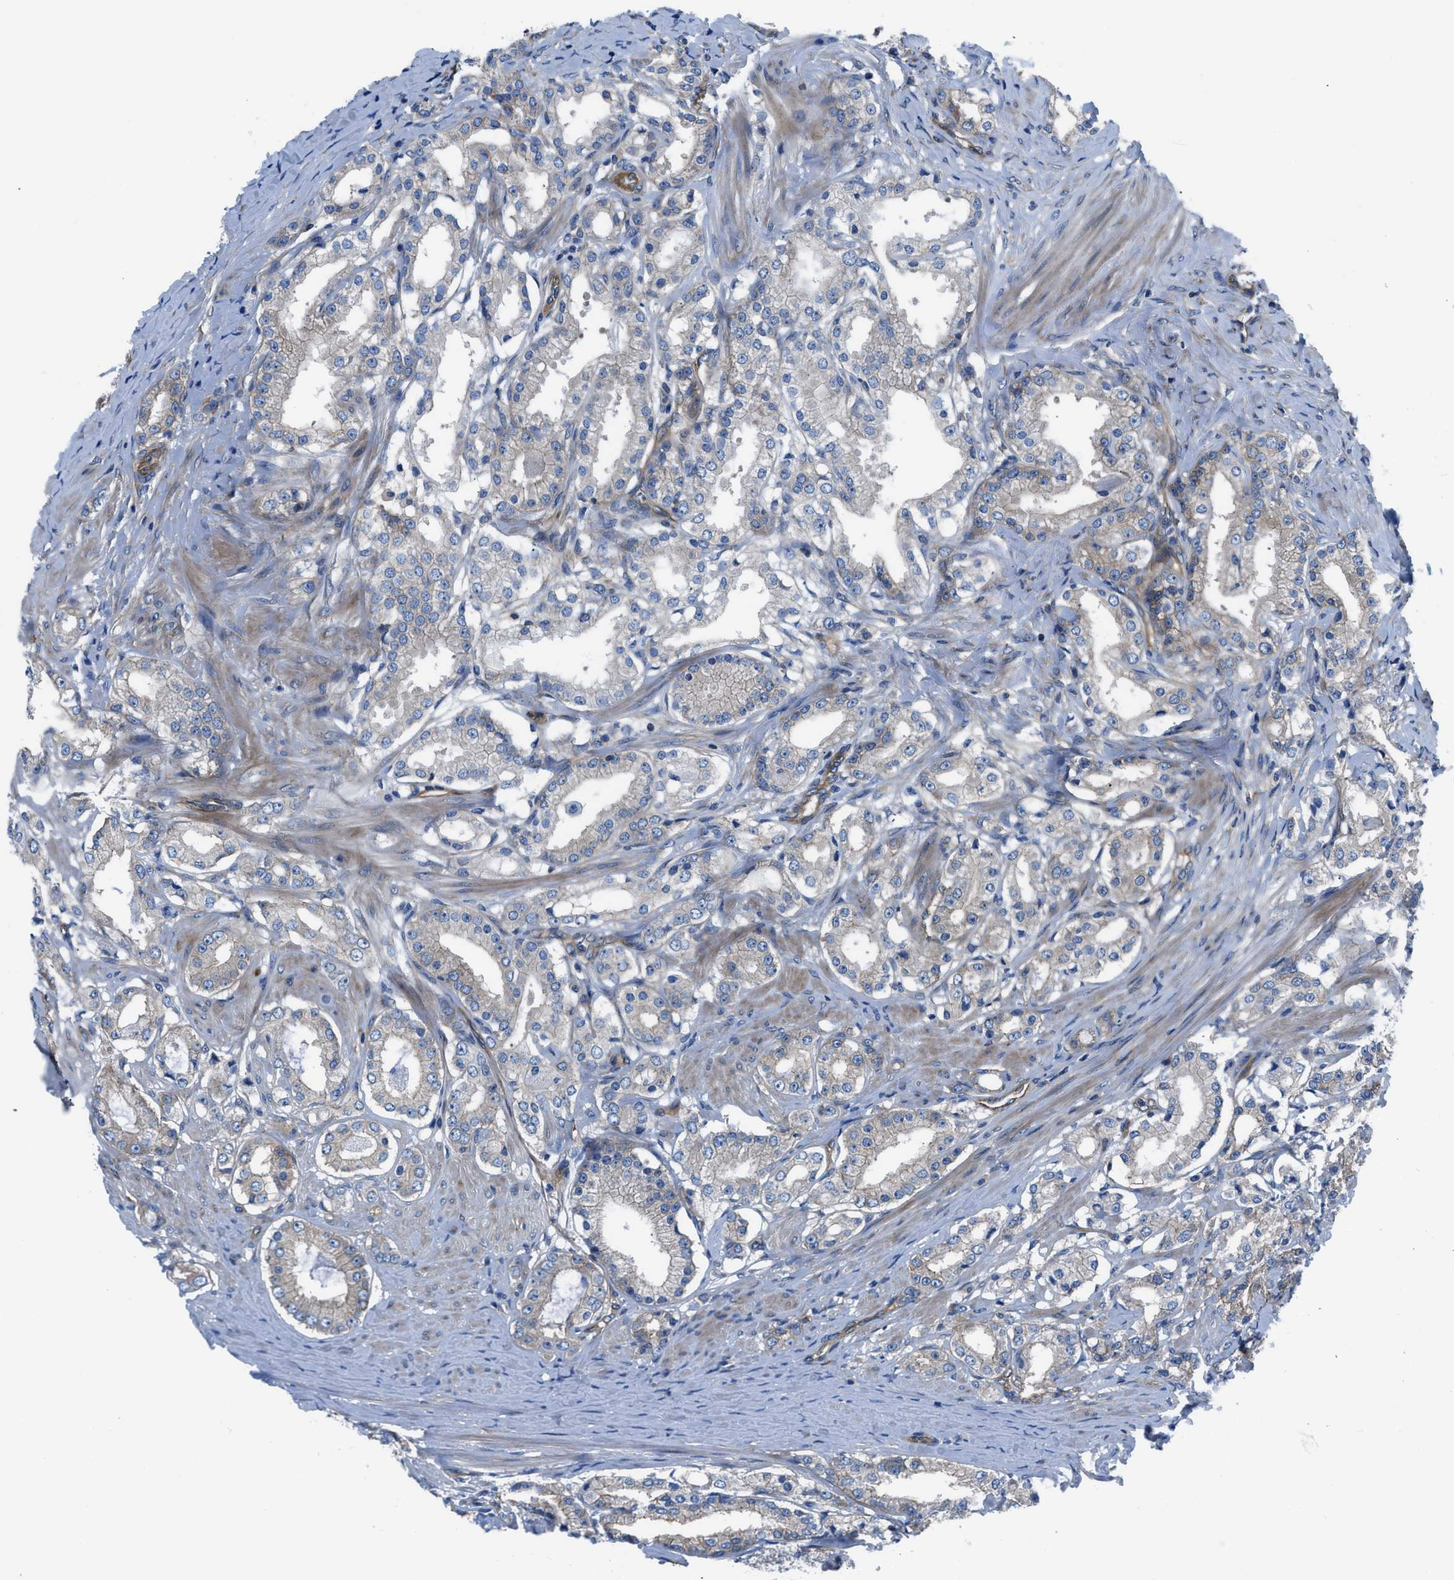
{"staining": {"intensity": "negative", "quantity": "none", "location": "none"}, "tissue": "prostate cancer", "cell_type": "Tumor cells", "image_type": "cancer", "snomed": [{"axis": "morphology", "description": "Adenocarcinoma, Low grade"}, {"axis": "topography", "description": "Prostate"}], "caption": "Tumor cells are negative for brown protein staining in prostate adenocarcinoma (low-grade). (Brightfield microscopy of DAB (3,3'-diaminobenzidine) immunohistochemistry at high magnification).", "gene": "TRIP4", "patient": {"sex": "male", "age": 63}}